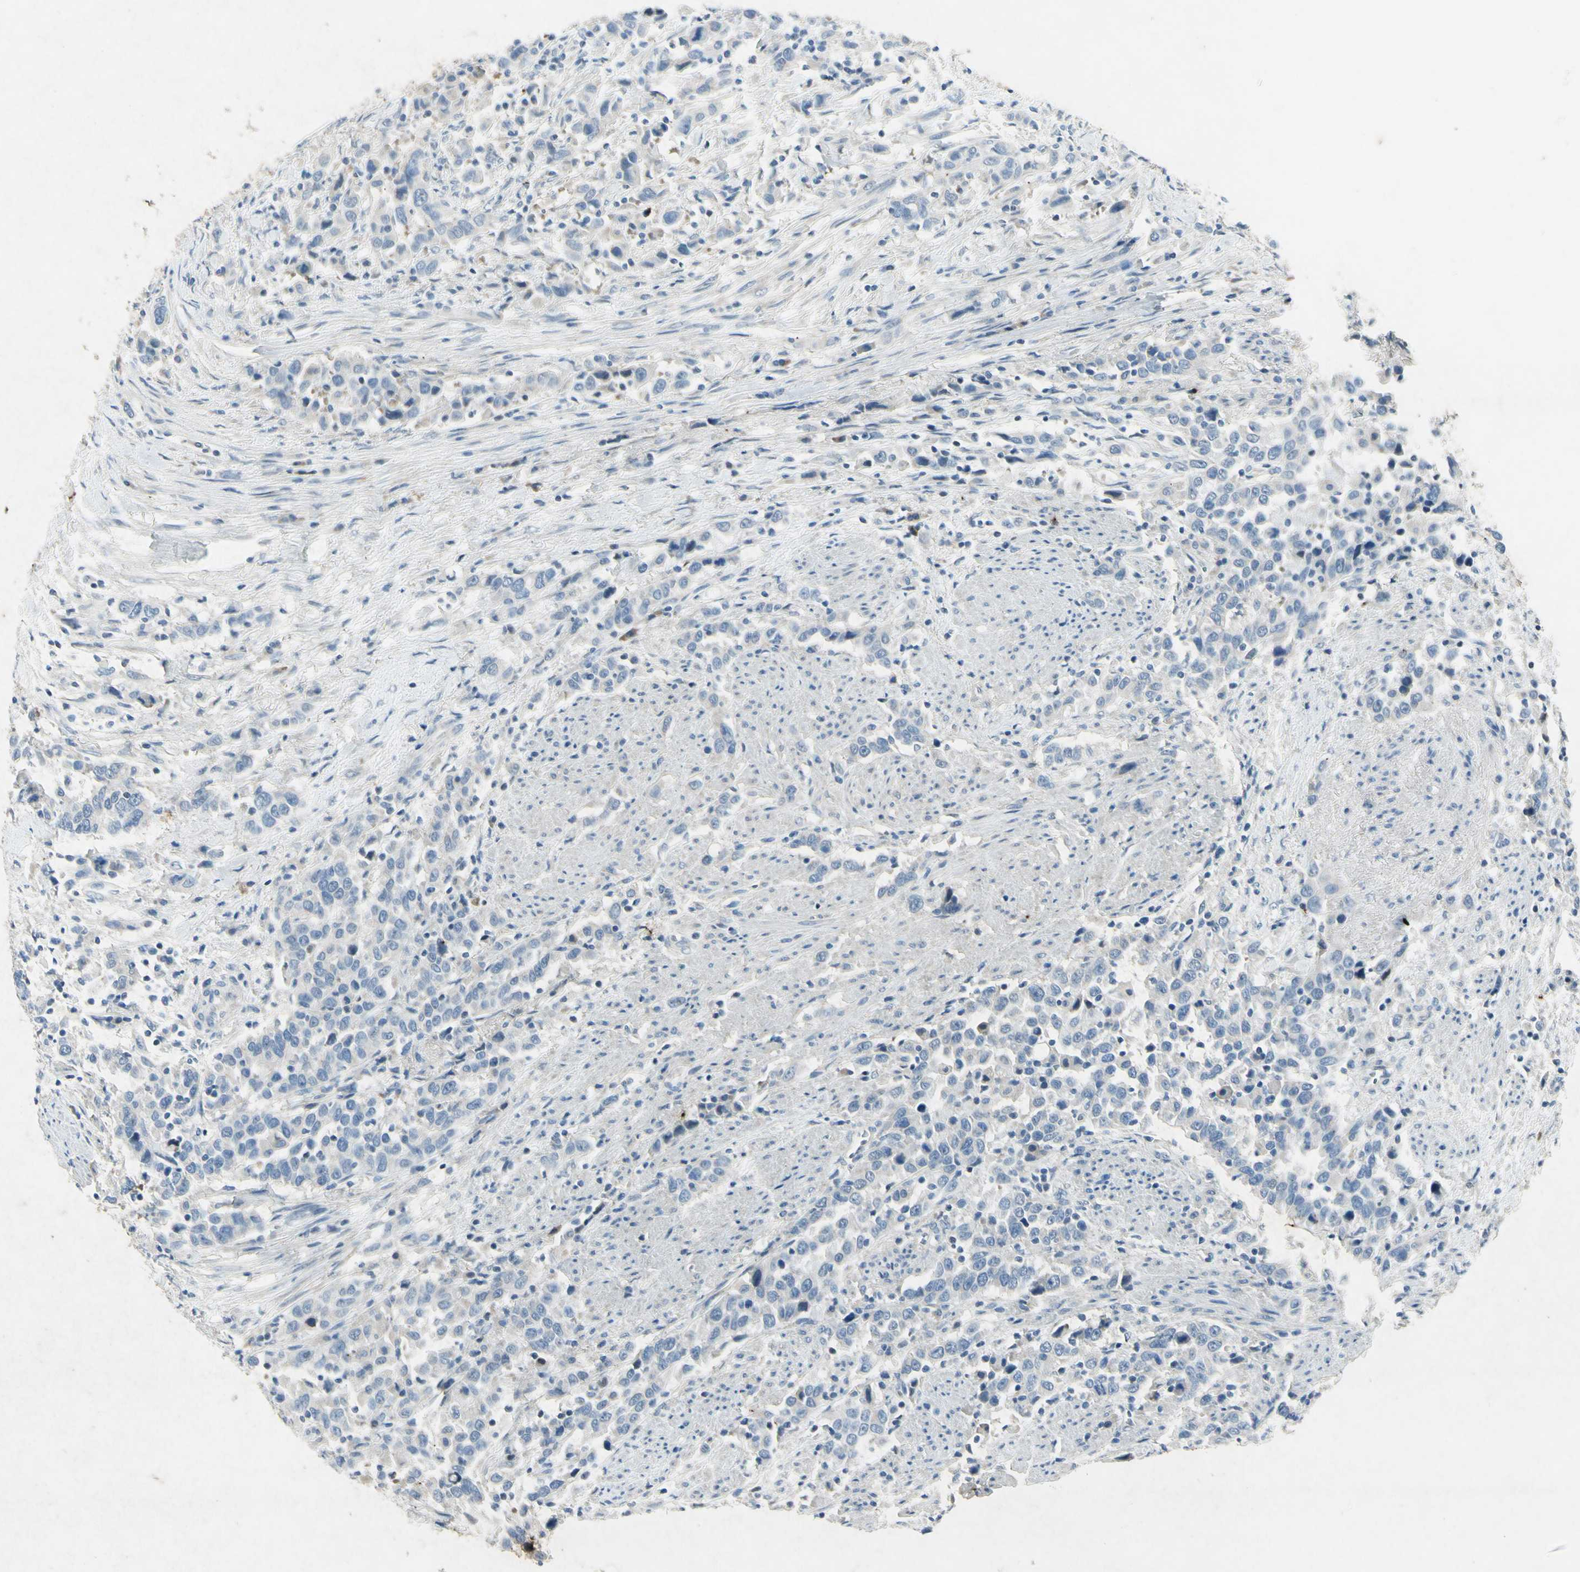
{"staining": {"intensity": "negative", "quantity": "none", "location": "none"}, "tissue": "urothelial cancer", "cell_type": "Tumor cells", "image_type": "cancer", "snomed": [{"axis": "morphology", "description": "Urothelial carcinoma, High grade"}, {"axis": "topography", "description": "Urinary bladder"}], "caption": "DAB immunohistochemical staining of high-grade urothelial carcinoma reveals no significant expression in tumor cells. Nuclei are stained in blue.", "gene": "SNAP91", "patient": {"sex": "male", "age": 61}}